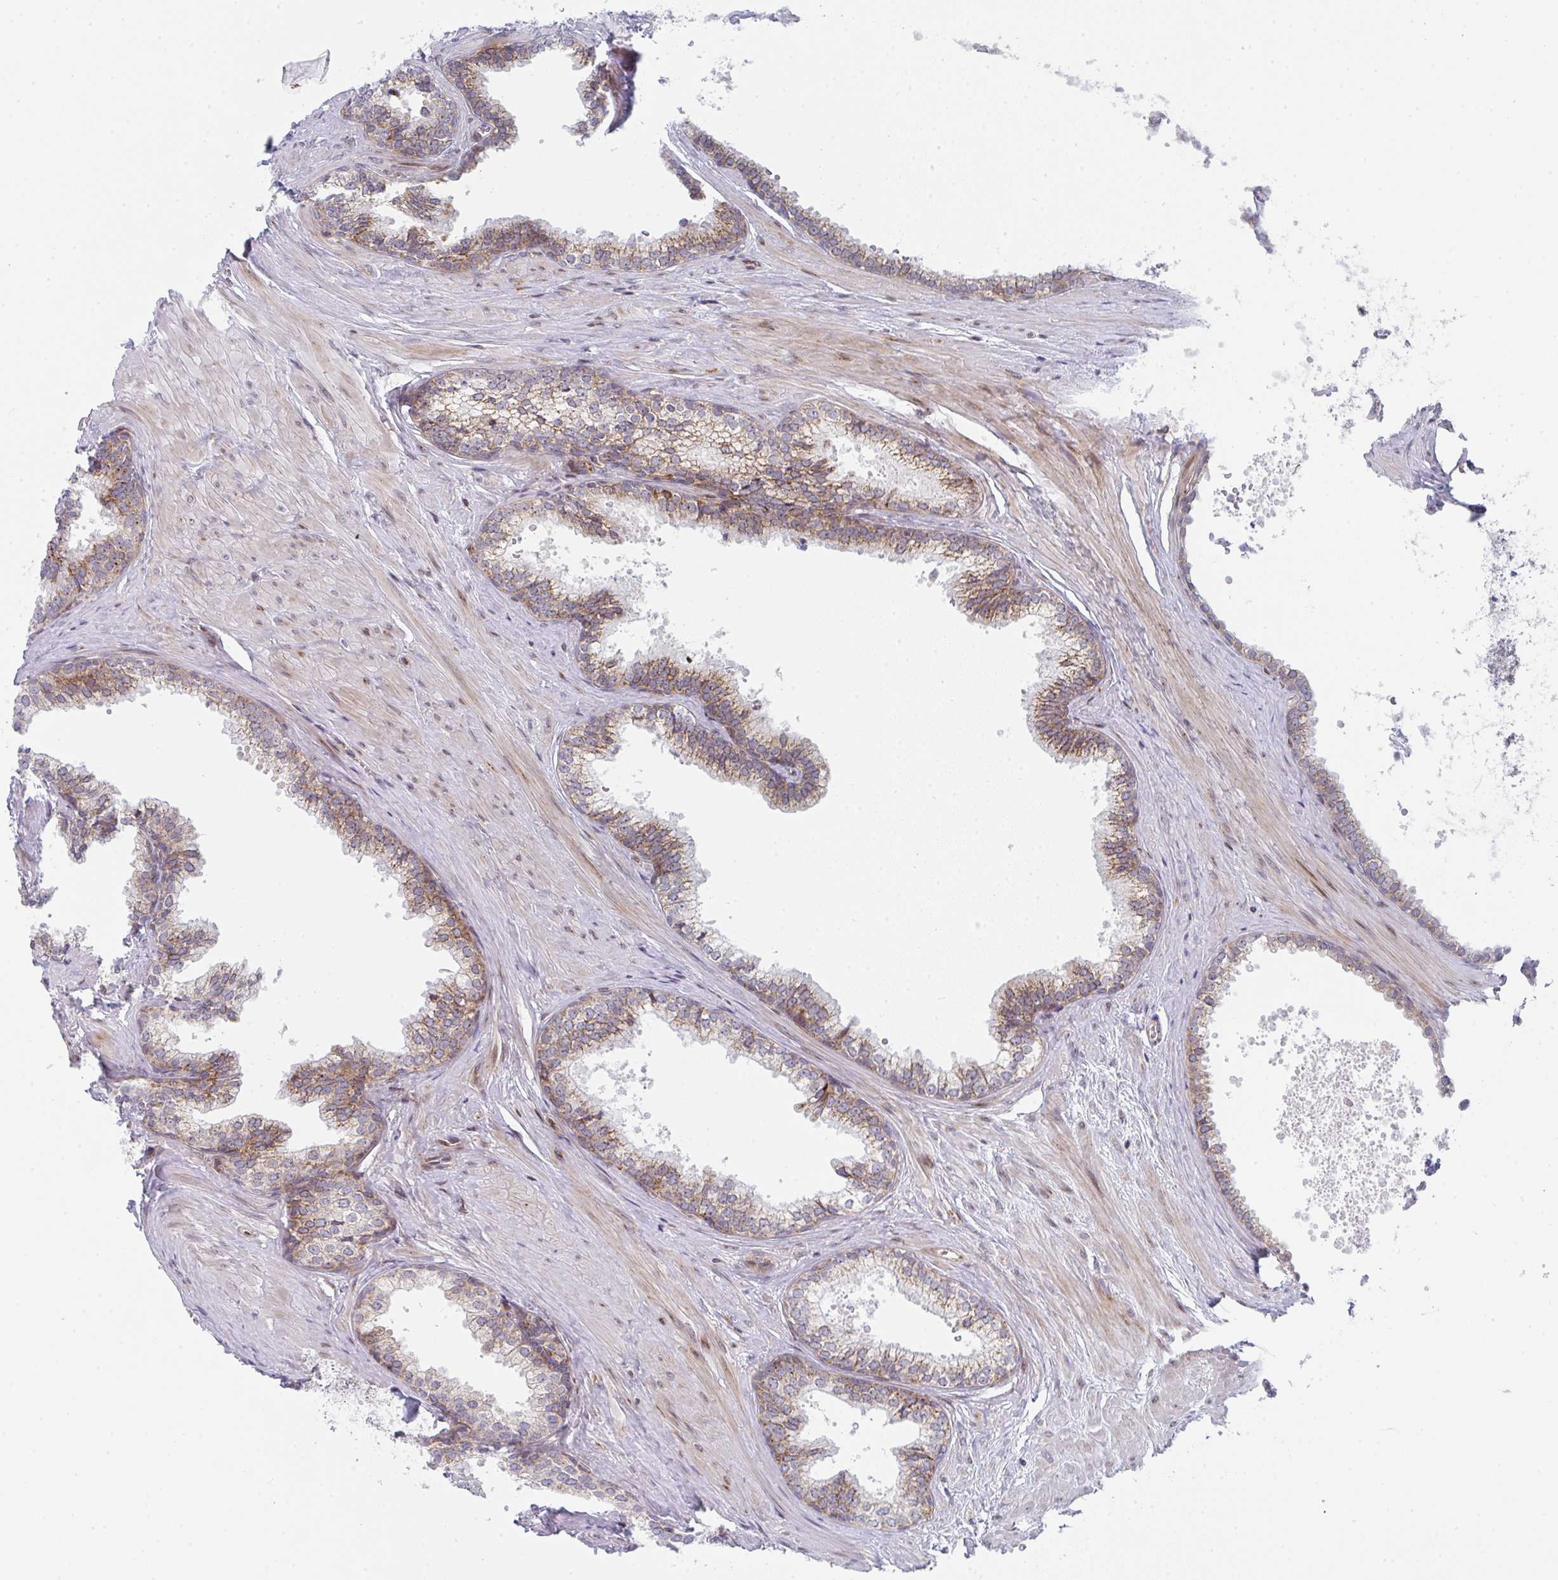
{"staining": {"intensity": "weak", "quantity": "25%-75%", "location": "cytoplasmic/membranous"}, "tissue": "prostate", "cell_type": "Glandular cells", "image_type": "normal", "snomed": [{"axis": "morphology", "description": "Normal tissue, NOS"}, {"axis": "topography", "description": "Prostate"}, {"axis": "topography", "description": "Peripheral nerve tissue"}], "caption": "The photomicrograph reveals a brown stain indicating the presence of a protein in the cytoplasmic/membranous of glandular cells in prostate. The staining was performed using DAB (3,3'-diaminobenzidine), with brown indicating positive protein expression. Nuclei are stained blue with hematoxylin.", "gene": "PRKCH", "patient": {"sex": "male", "age": 55}}